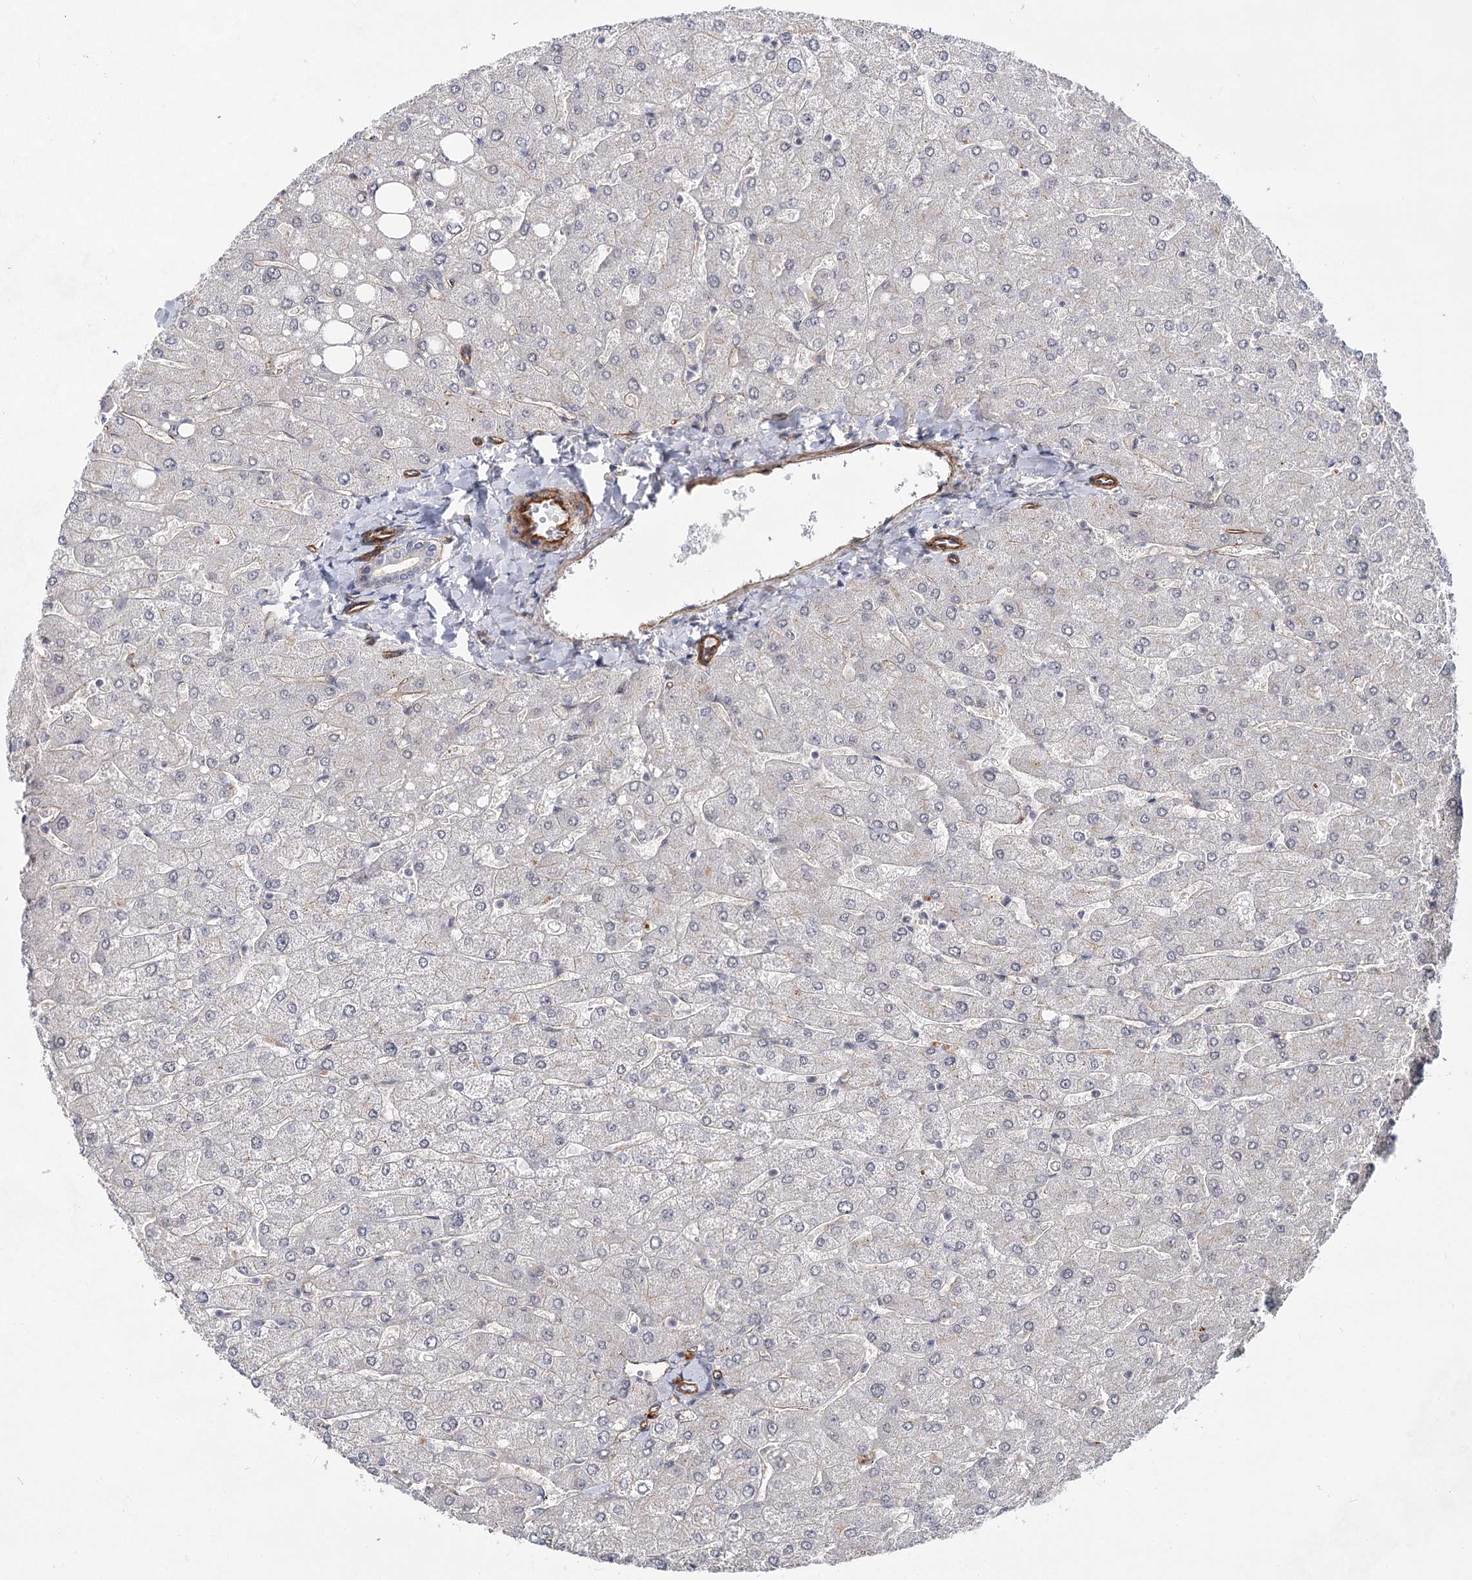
{"staining": {"intensity": "negative", "quantity": "none", "location": "none"}, "tissue": "liver", "cell_type": "Cholangiocytes", "image_type": "normal", "snomed": [{"axis": "morphology", "description": "Normal tissue, NOS"}, {"axis": "topography", "description": "Liver"}], "caption": "DAB (3,3'-diaminobenzidine) immunohistochemical staining of normal liver reveals no significant expression in cholangiocytes. (Immunohistochemistry, brightfield microscopy, high magnification).", "gene": "ATL2", "patient": {"sex": "male", "age": 55}}